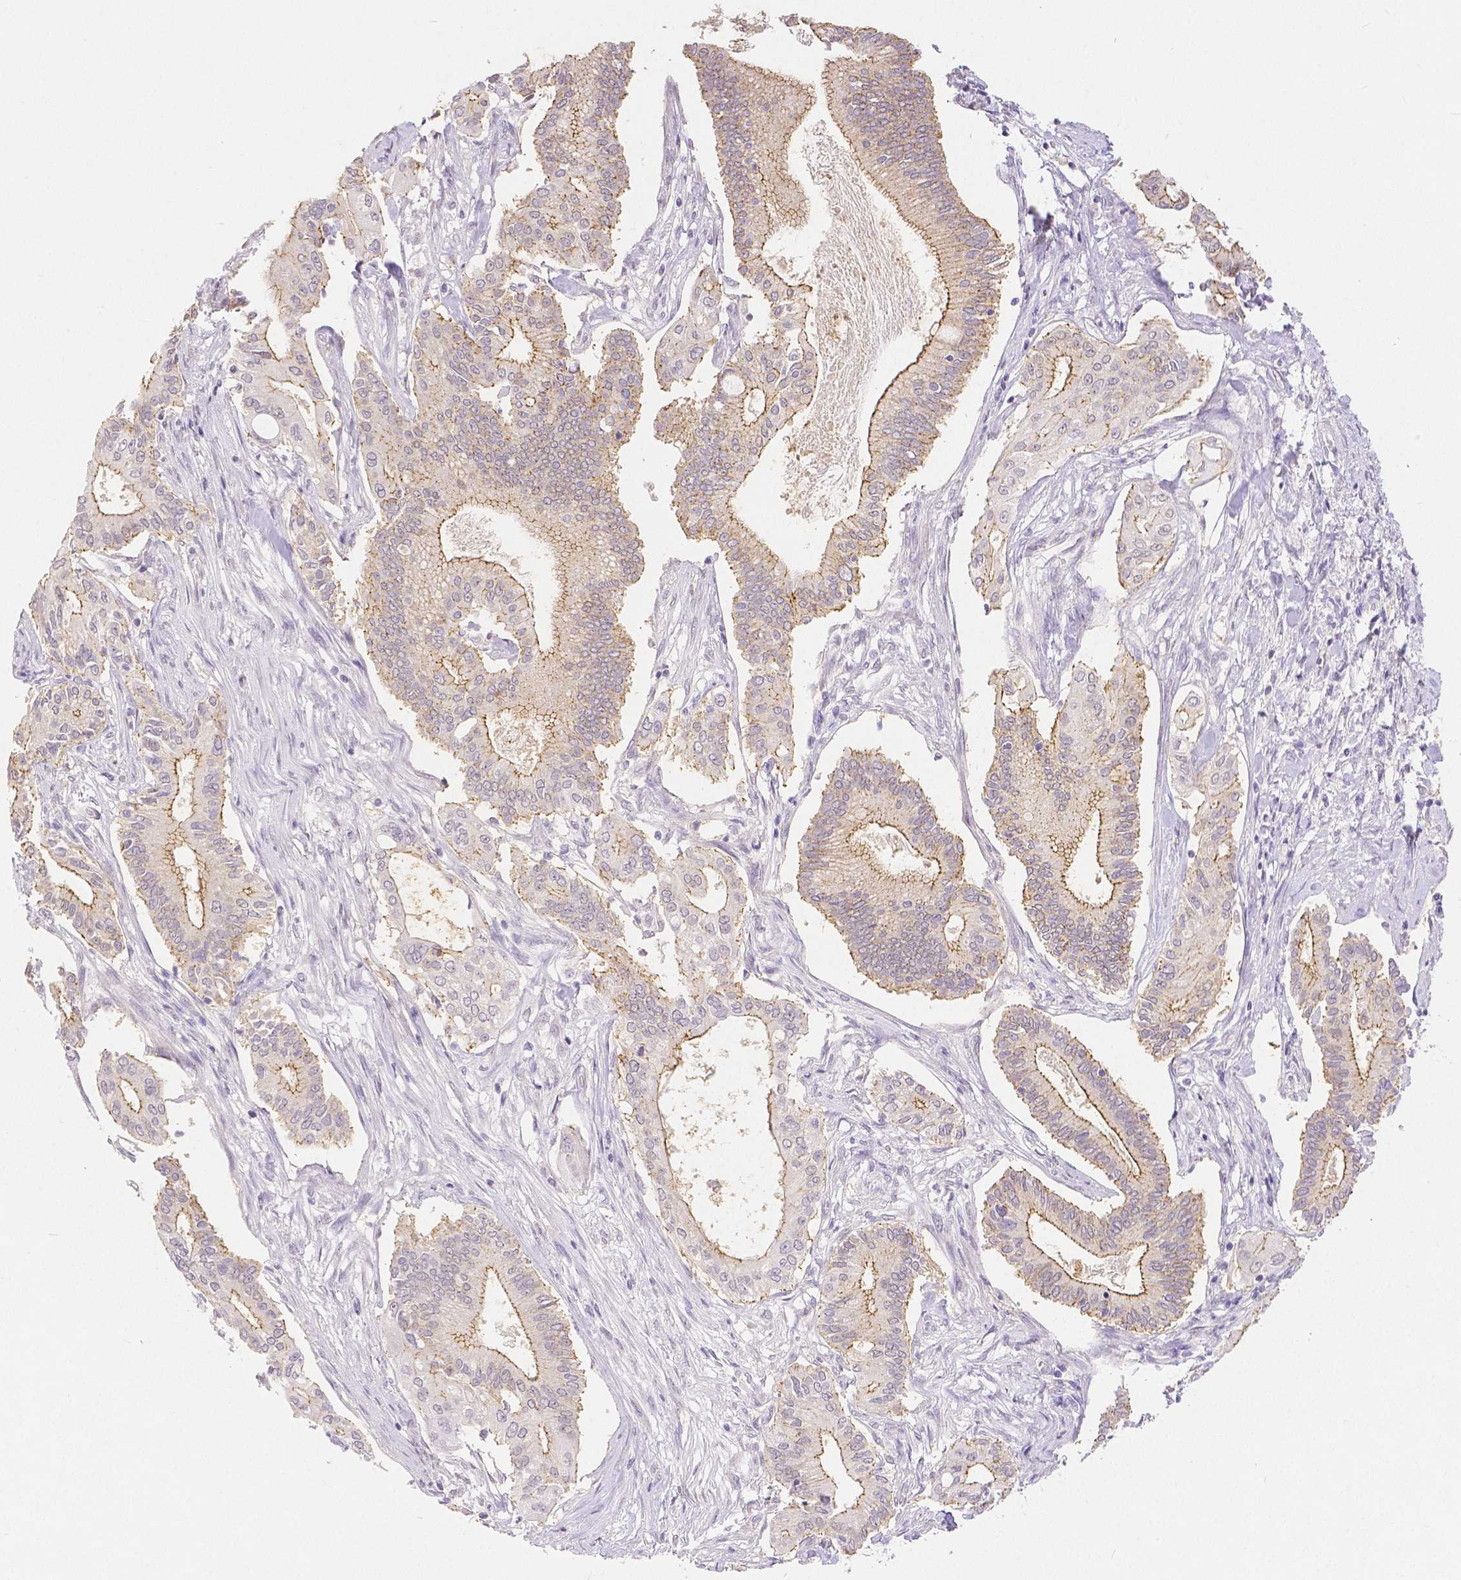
{"staining": {"intensity": "moderate", "quantity": "25%-75%", "location": "cytoplasmic/membranous"}, "tissue": "pancreatic cancer", "cell_type": "Tumor cells", "image_type": "cancer", "snomed": [{"axis": "morphology", "description": "Adenocarcinoma, NOS"}, {"axis": "topography", "description": "Pancreas"}], "caption": "Immunohistochemical staining of human adenocarcinoma (pancreatic) shows medium levels of moderate cytoplasmic/membranous staining in about 25%-75% of tumor cells. (Stains: DAB in brown, nuclei in blue, Microscopy: brightfield microscopy at high magnification).", "gene": "OCLN", "patient": {"sex": "female", "age": 68}}